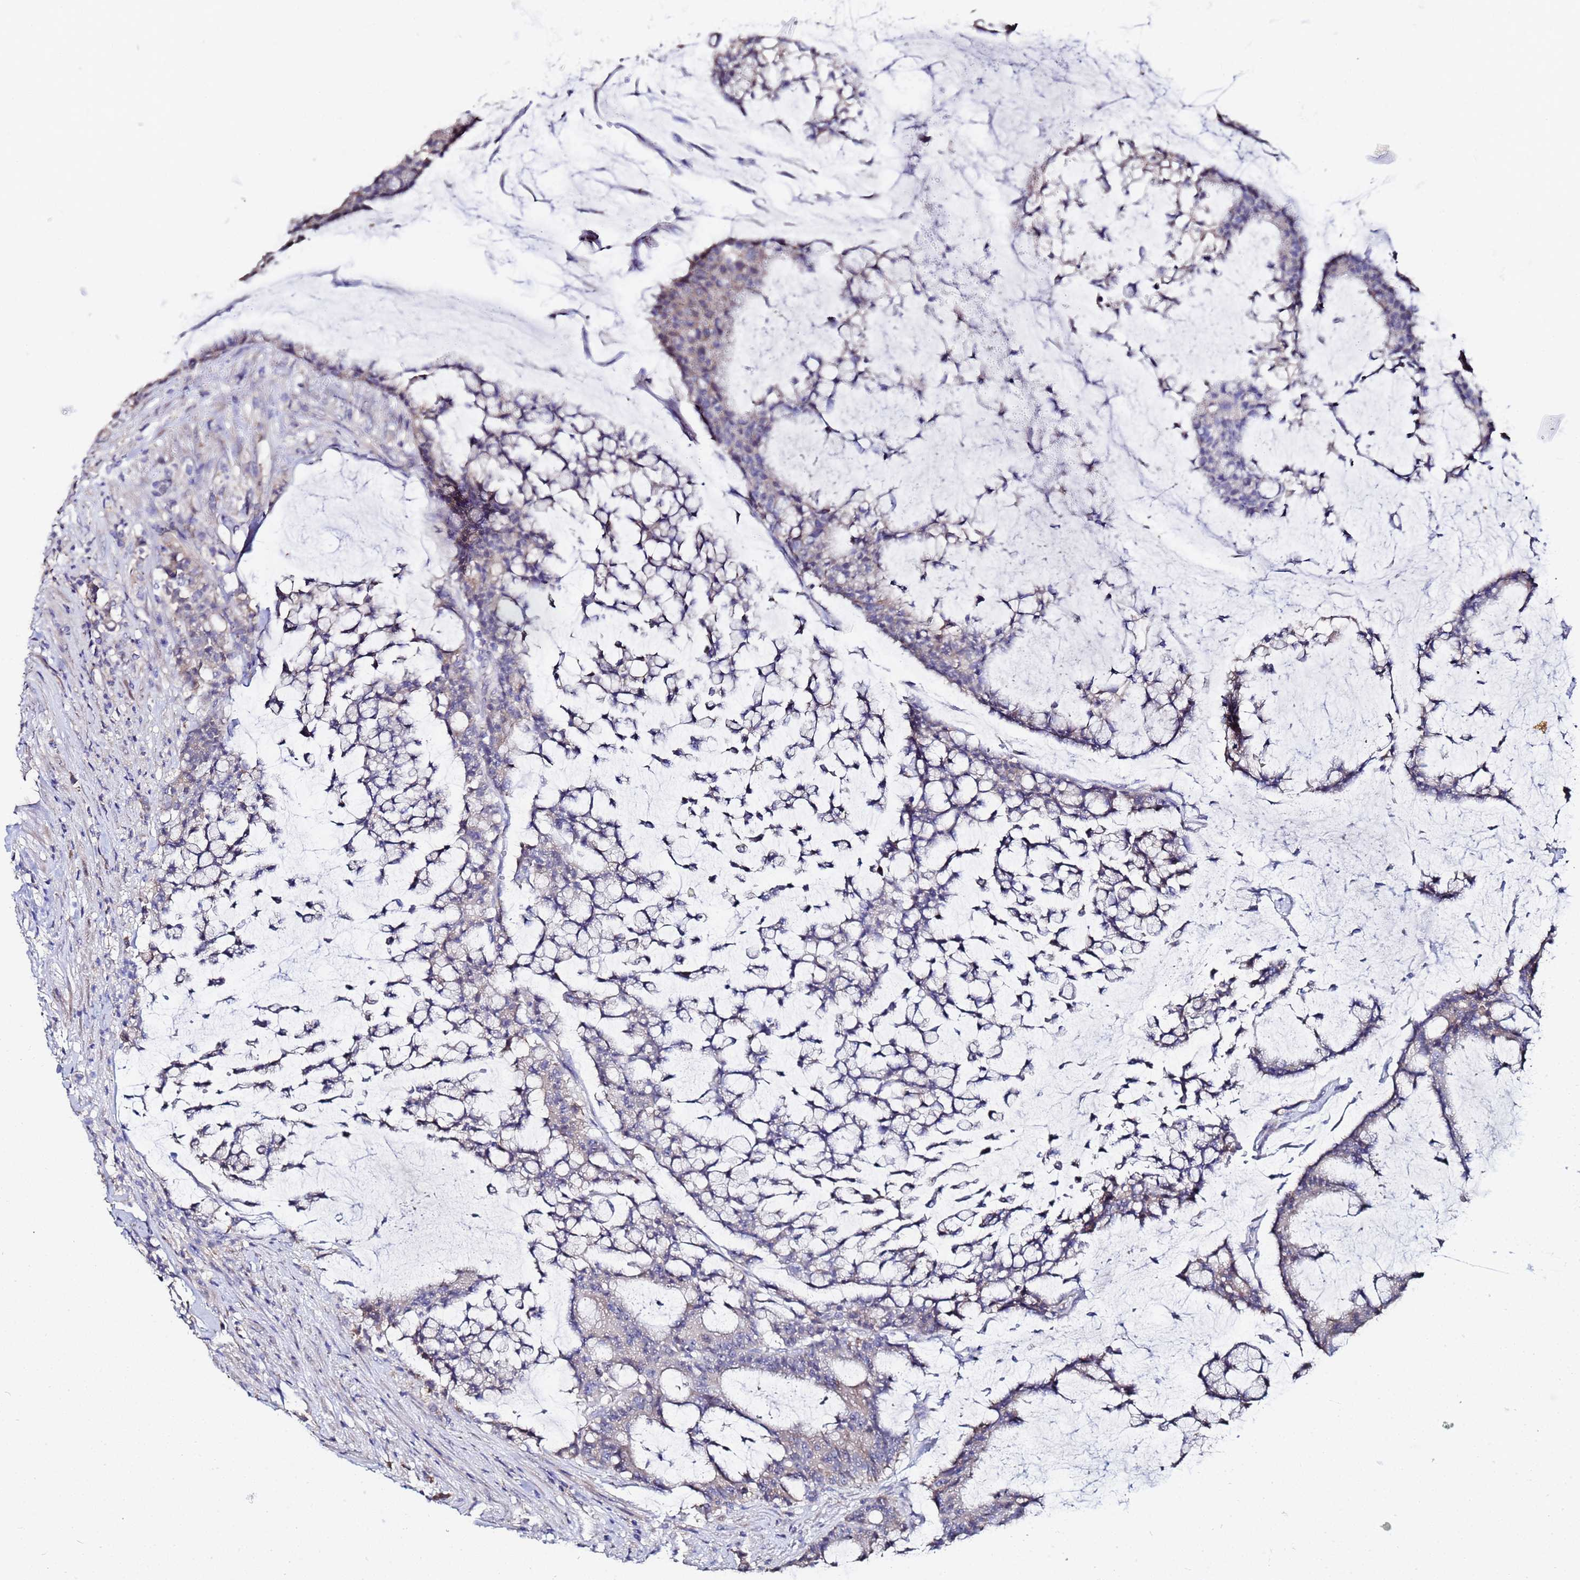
{"staining": {"intensity": "weak", "quantity": "<25%", "location": "cytoplasmic/membranous"}, "tissue": "colorectal cancer", "cell_type": "Tumor cells", "image_type": "cancer", "snomed": [{"axis": "morphology", "description": "Adenocarcinoma, NOS"}, {"axis": "topography", "description": "Colon"}], "caption": "Colorectal adenocarcinoma stained for a protein using IHC reveals no expression tumor cells.", "gene": "TCP10L", "patient": {"sex": "female", "age": 84}}